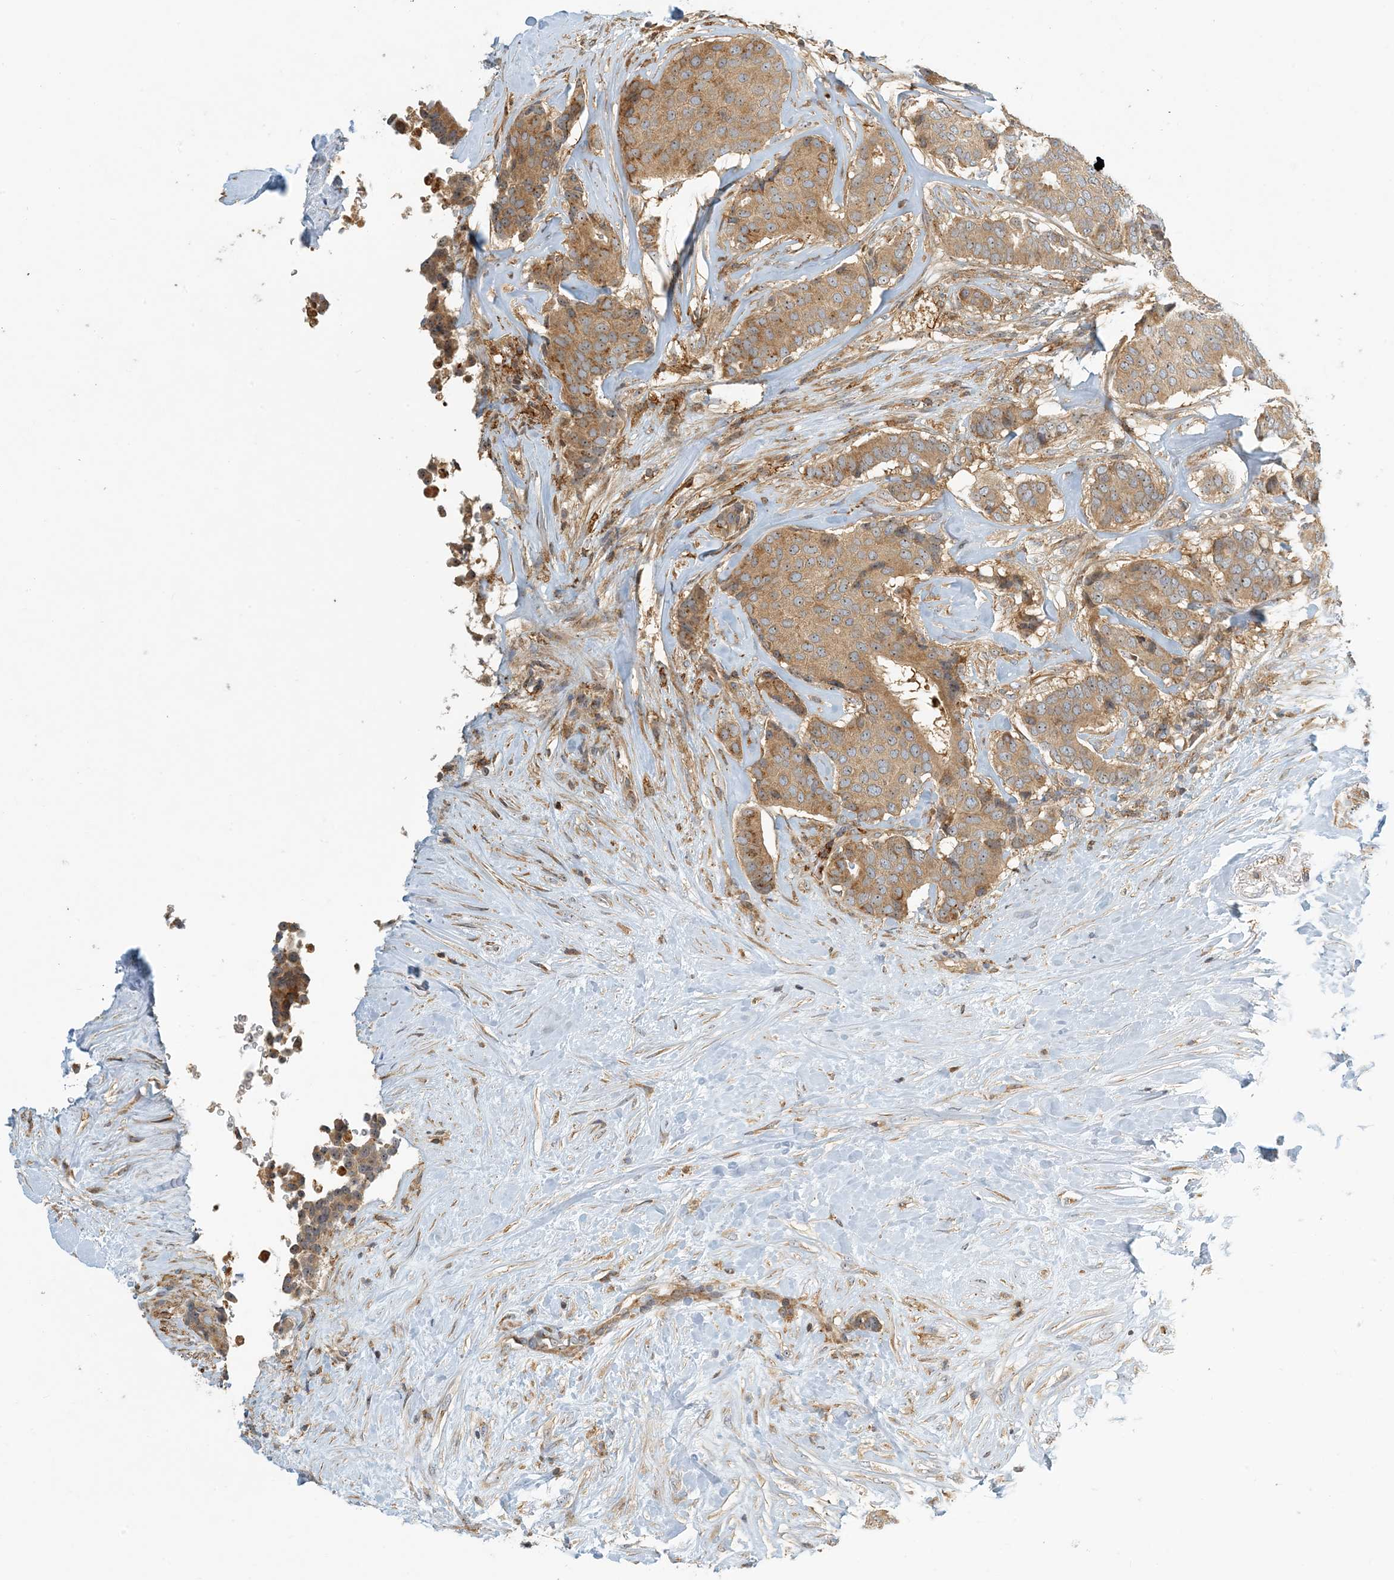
{"staining": {"intensity": "moderate", "quantity": ">75%", "location": "cytoplasmic/membranous"}, "tissue": "breast cancer", "cell_type": "Tumor cells", "image_type": "cancer", "snomed": [{"axis": "morphology", "description": "Duct carcinoma"}, {"axis": "topography", "description": "Breast"}], "caption": "Intraductal carcinoma (breast) stained with a brown dye exhibits moderate cytoplasmic/membranous positive staining in about >75% of tumor cells.", "gene": "COLEC11", "patient": {"sex": "female", "age": 75}}